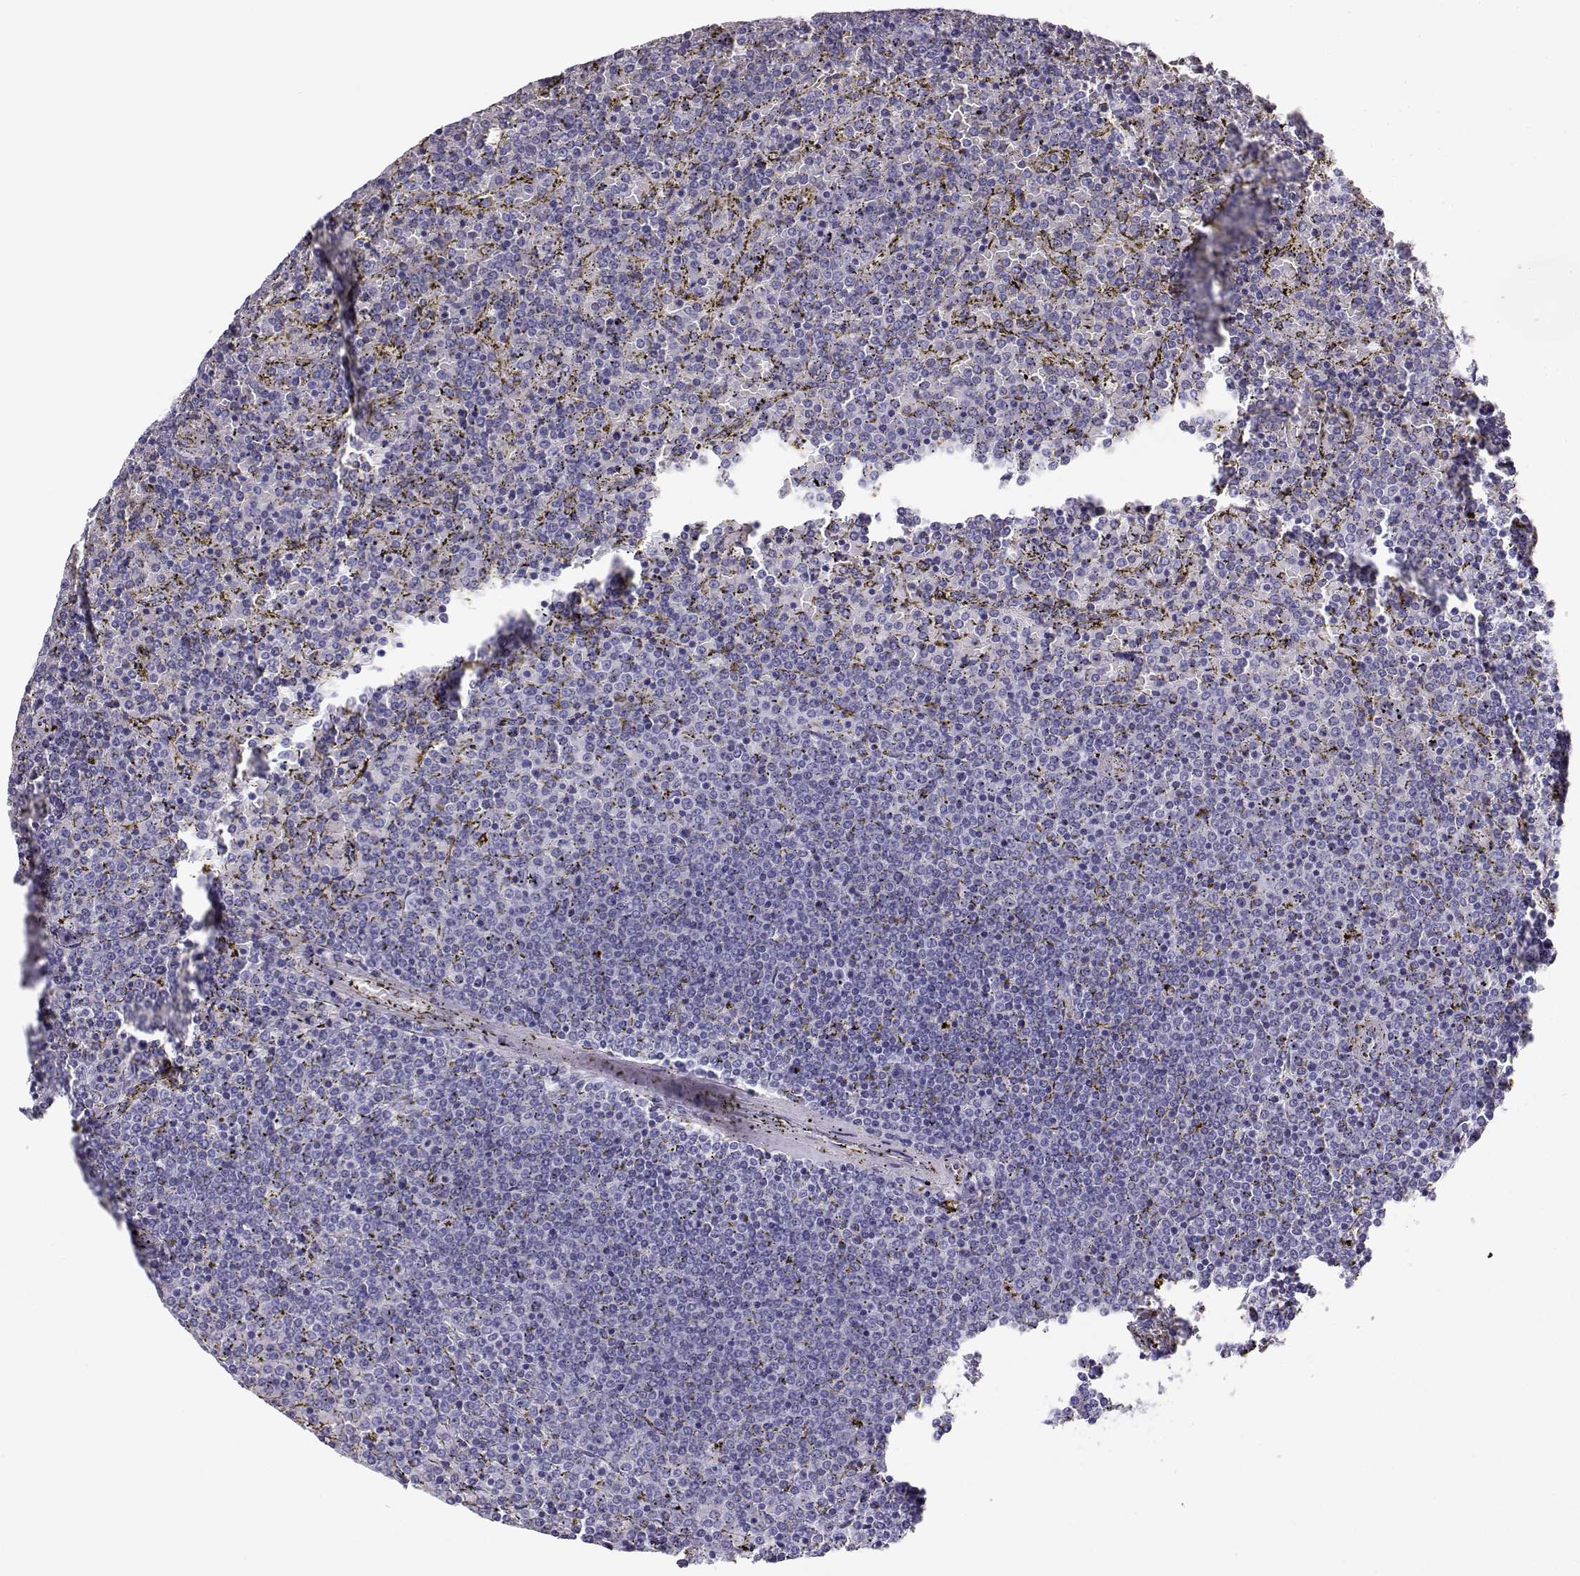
{"staining": {"intensity": "negative", "quantity": "none", "location": "none"}, "tissue": "lymphoma", "cell_type": "Tumor cells", "image_type": "cancer", "snomed": [{"axis": "morphology", "description": "Malignant lymphoma, non-Hodgkin's type, Low grade"}, {"axis": "topography", "description": "Spleen"}], "caption": "The histopathology image displays no staining of tumor cells in malignant lymphoma, non-Hodgkin's type (low-grade).", "gene": "CRX", "patient": {"sex": "female", "age": 77}}